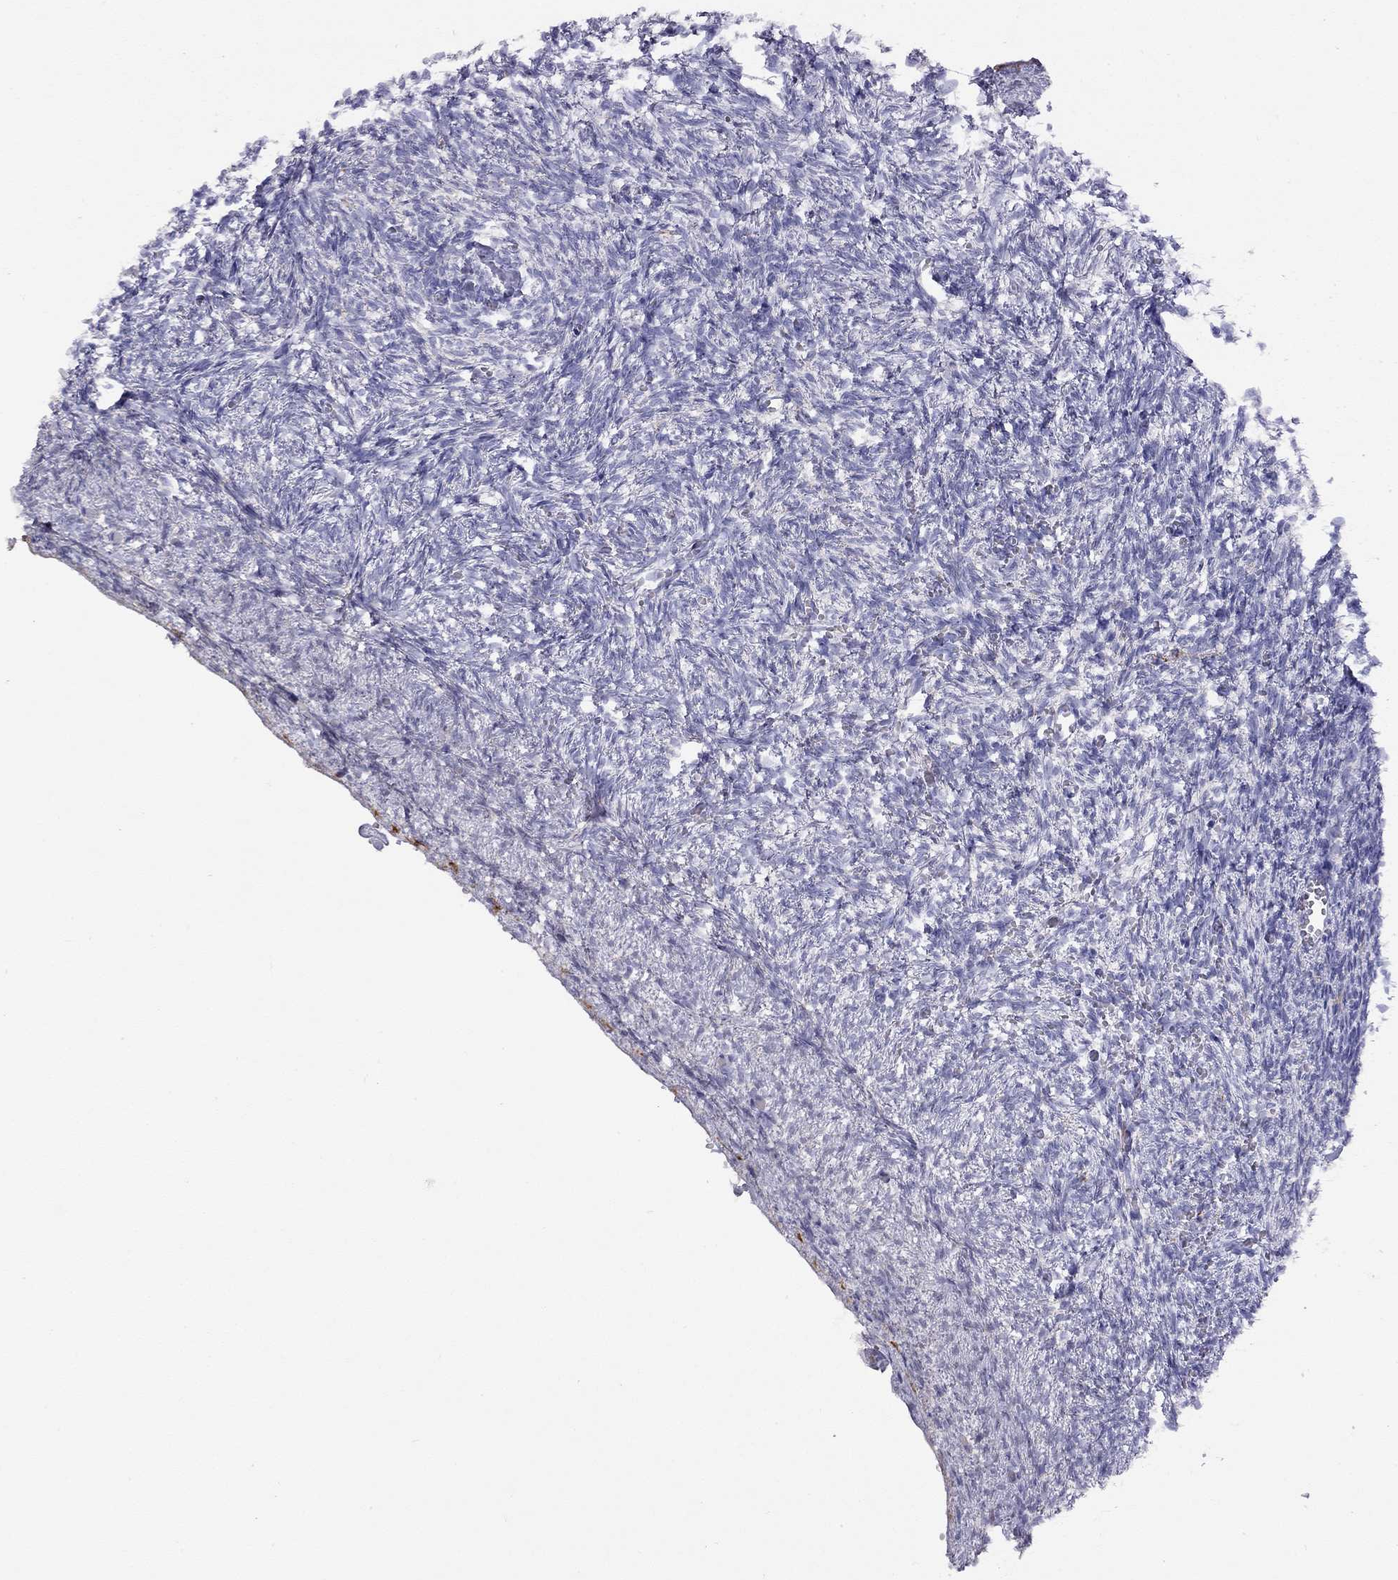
{"staining": {"intensity": "negative", "quantity": "none", "location": "none"}, "tissue": "ovary", "cell_type": "Follicle cells", "image_type": "normal", "snomed": [{"axis": "morphology", "description": "Normal tissue, NOS"}, {"axis": "topography", "description": "Ovary"}], "caption": "This image is of unremarkable ovary stained with immunohistochemistry to label a protein in brown with the nuclei are counter-stained blue. There is no staining in follicle cells. (Brightfield microscopy of DAB (3,3'-diaminobenzidine) immunohistochemistry (IHC) at high magnification).", "gene": "CPNE4", "patient": {"sex": "female", "age": 43}}